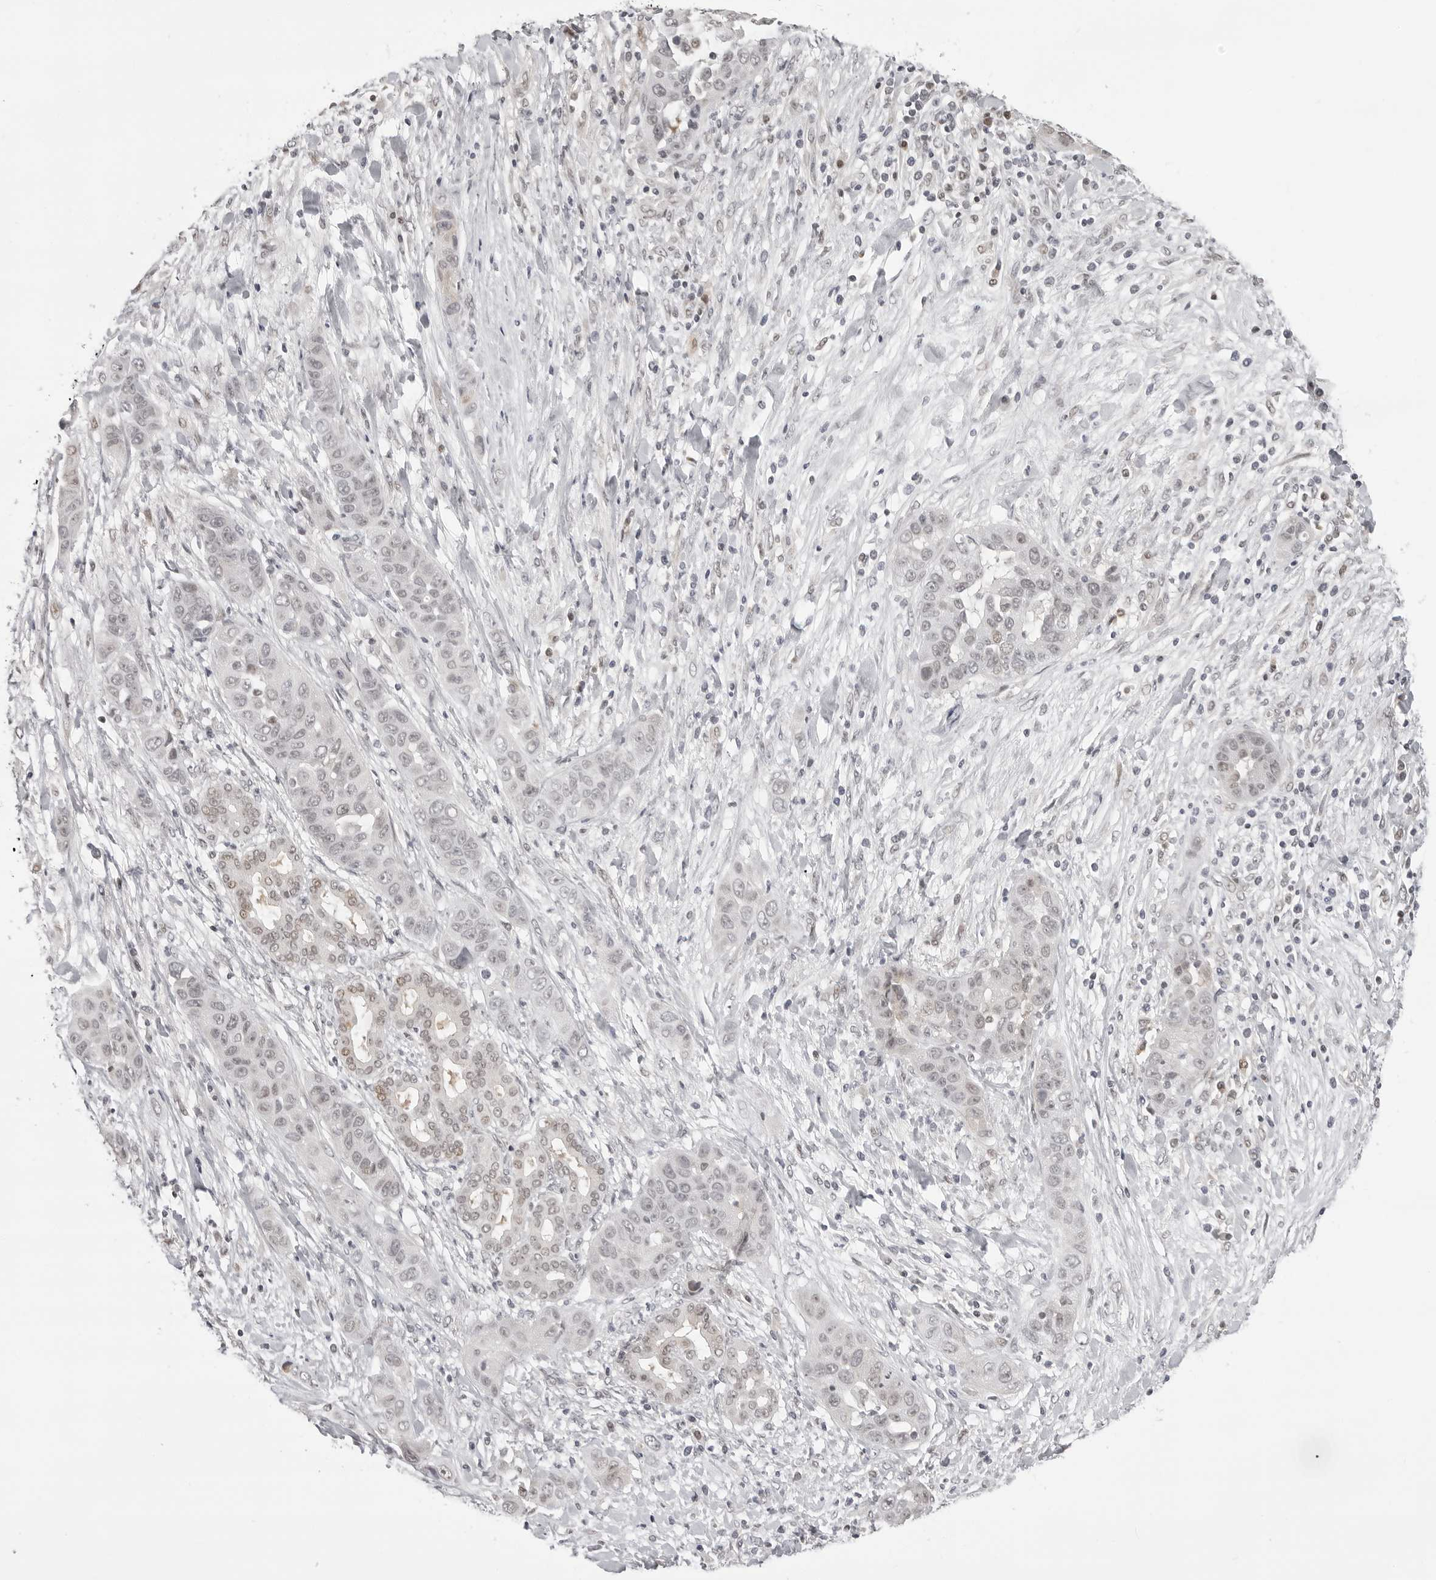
{"staining": {"intensity": "negative", "quantity": "none", "location": "none"}, "tissue": "liver cancer", "cell_type": "Tumor cells", "image_type": "cancer", "snomed": [{"axis": "morphology", "description": "Cholangiocarcinoma"}, {"axis": "topography", "description": "Liver"}], "caption": "IHC of human liver cholangiocarcinoma shows no positivity in tumor cells.", "gene": "PHF3", "patient": {"sex": "female", "age": 52}}